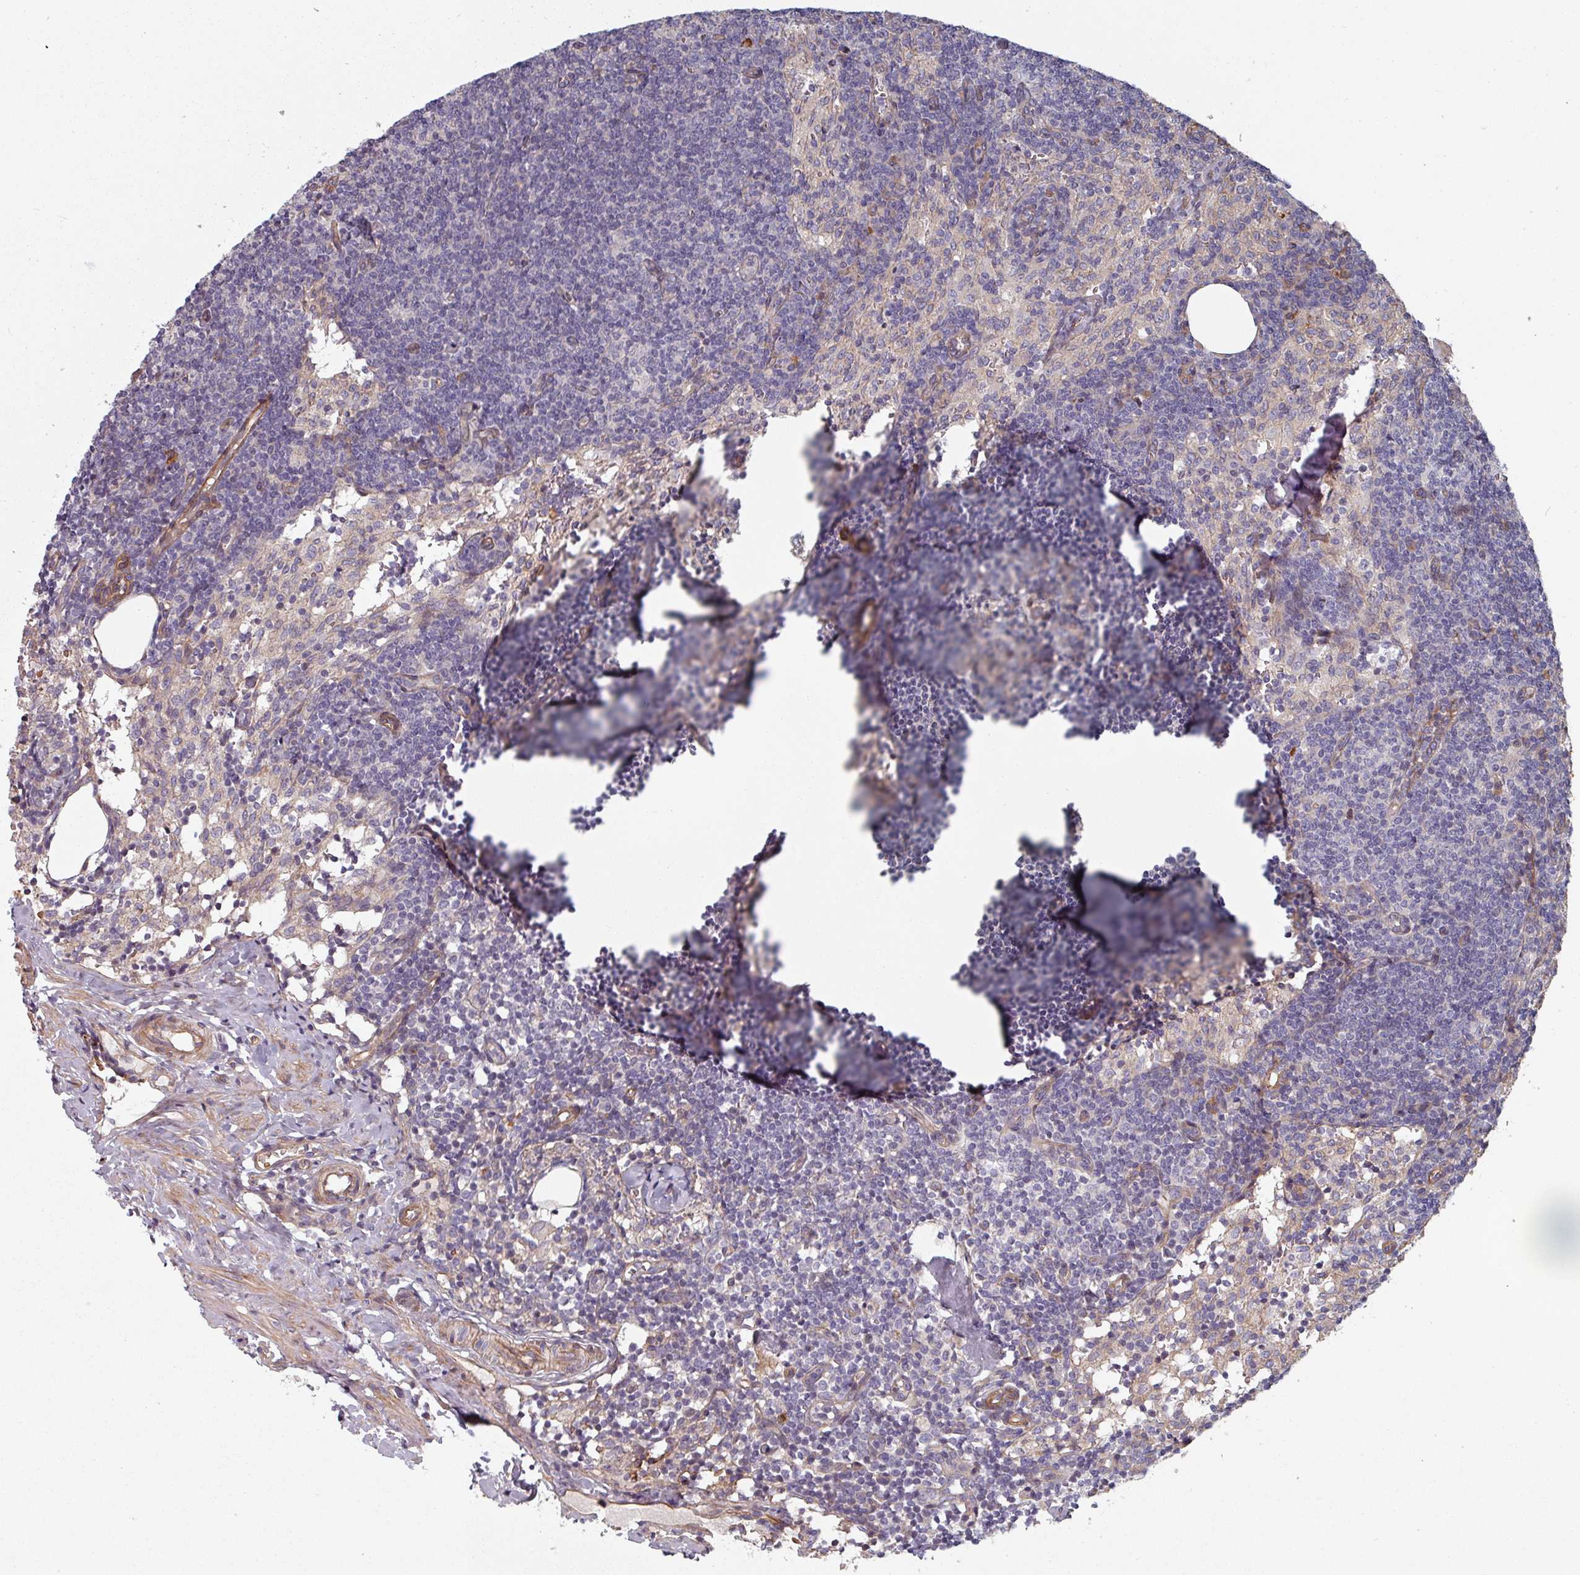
{"staining": {"intensity": "negative", "quantity": "none", "location": "none"}, "tissue": "lymph node", "cell_type": "Germinal center cells", "image_type": "normal", "snomed": [{"axis": "morphology", "description": "Normal tissue, NOS"}, {"axis": "topography", "description": "Lymph node"}], "caption": "This image is of benign lymph node stained with immunohistochemistry (IHC) to label a protein in brown with the nuclei are counter-stained blue. There is no staining in germinal center cells. (DAB (3,3'-diaminobenzidine) IHC visualized using brightfield microscopy, high magnification).", "gene": "C4BPB", "patient": {"sex": "female", "age": 52}}